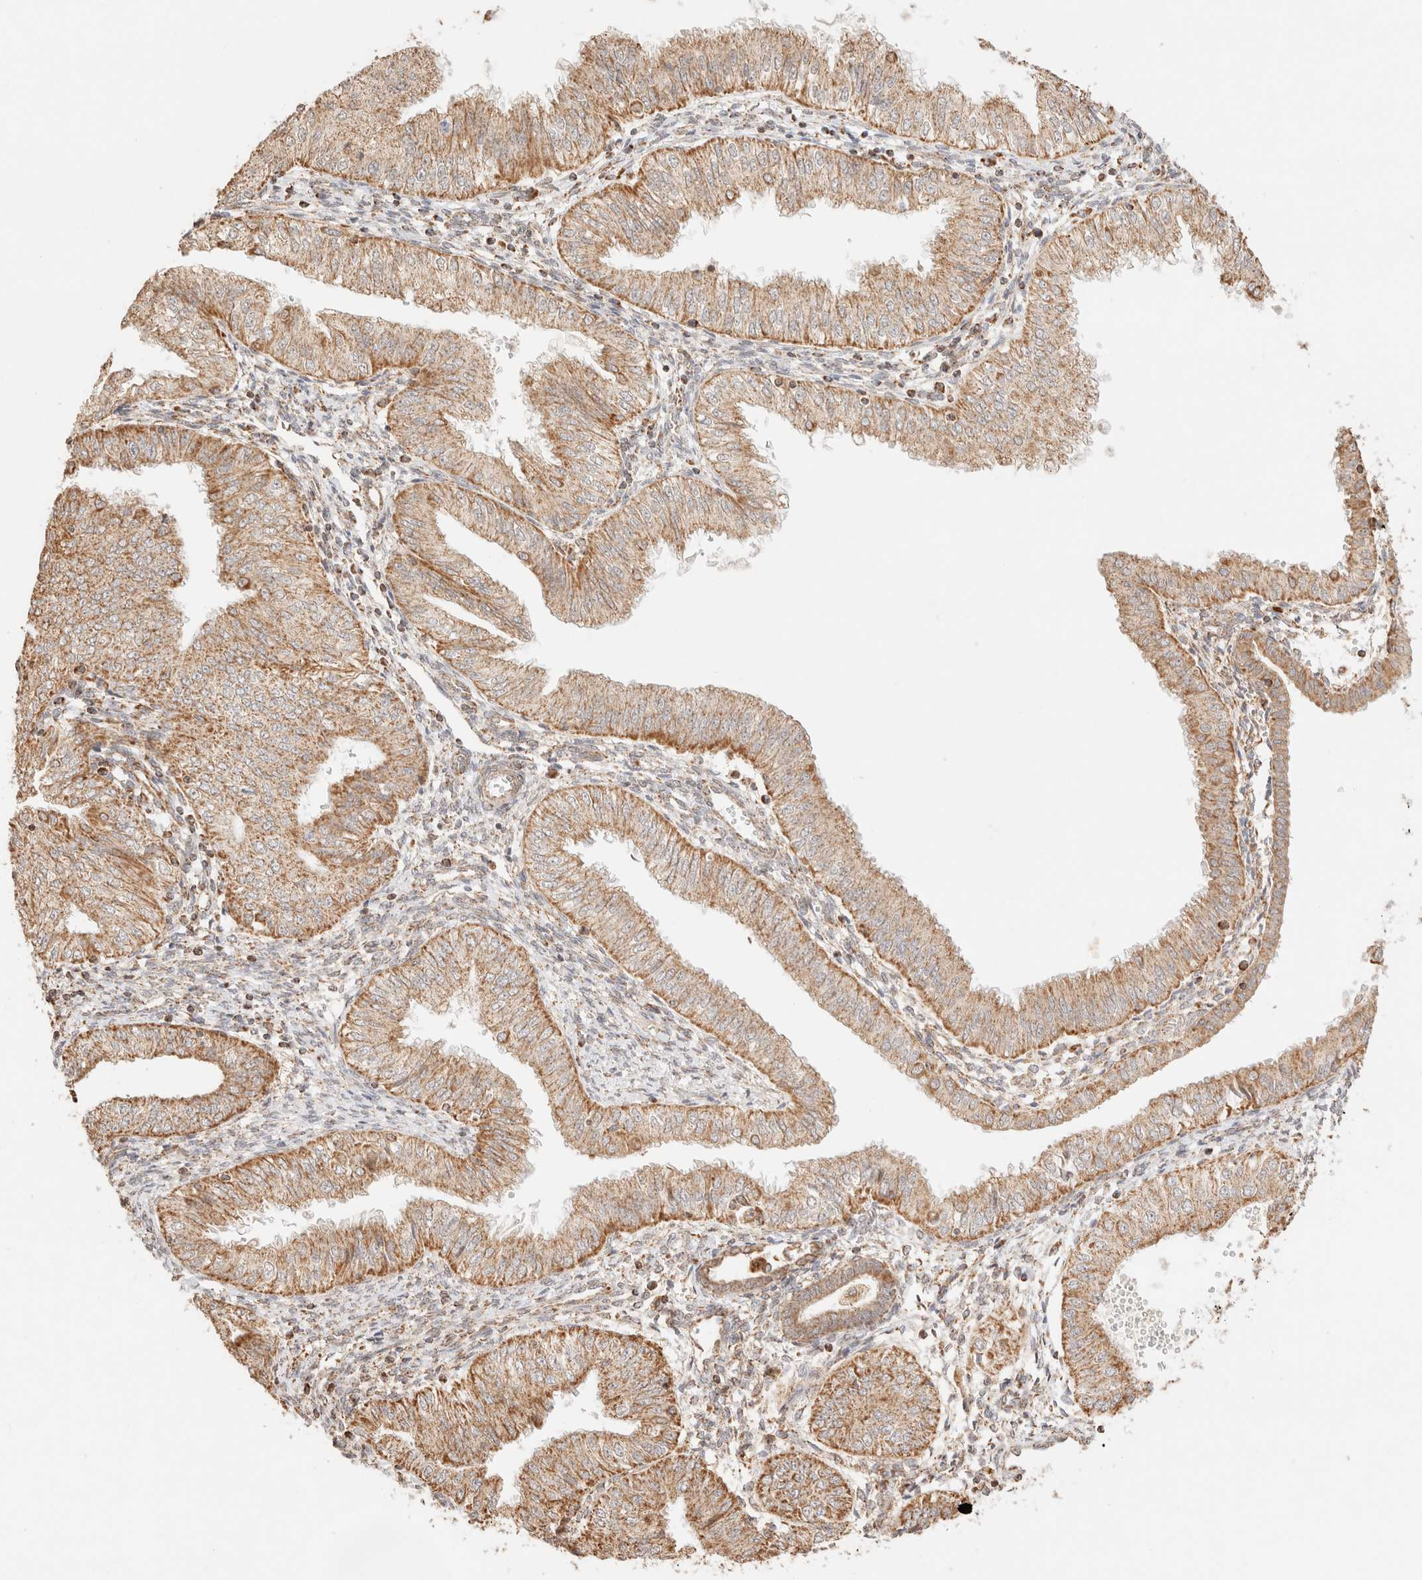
{"staining": {"intensity": "moderate", "quantity": ">75%", "location": "cytoplasmic/membranous"}, "tissue": "endometrial cancer", "cell_type": "Tumor cells", "image_type": "cancer", "snomed": [{"axis": "morphology", "description": "Normal tissue, NOS"}, {"axis": "morphology", "description": "Adenocarcinoma, NOS"}, {"axis": "topography", "description": "Endometrium"}], "caption": "Human endometrial cancer stained for a protein (brown) reveals moderate cytoplasmic/membranous positive expression in about >75% of tumor cells.", "gene": "TACO1", "patient": {"sex": "female", "age": 53}}